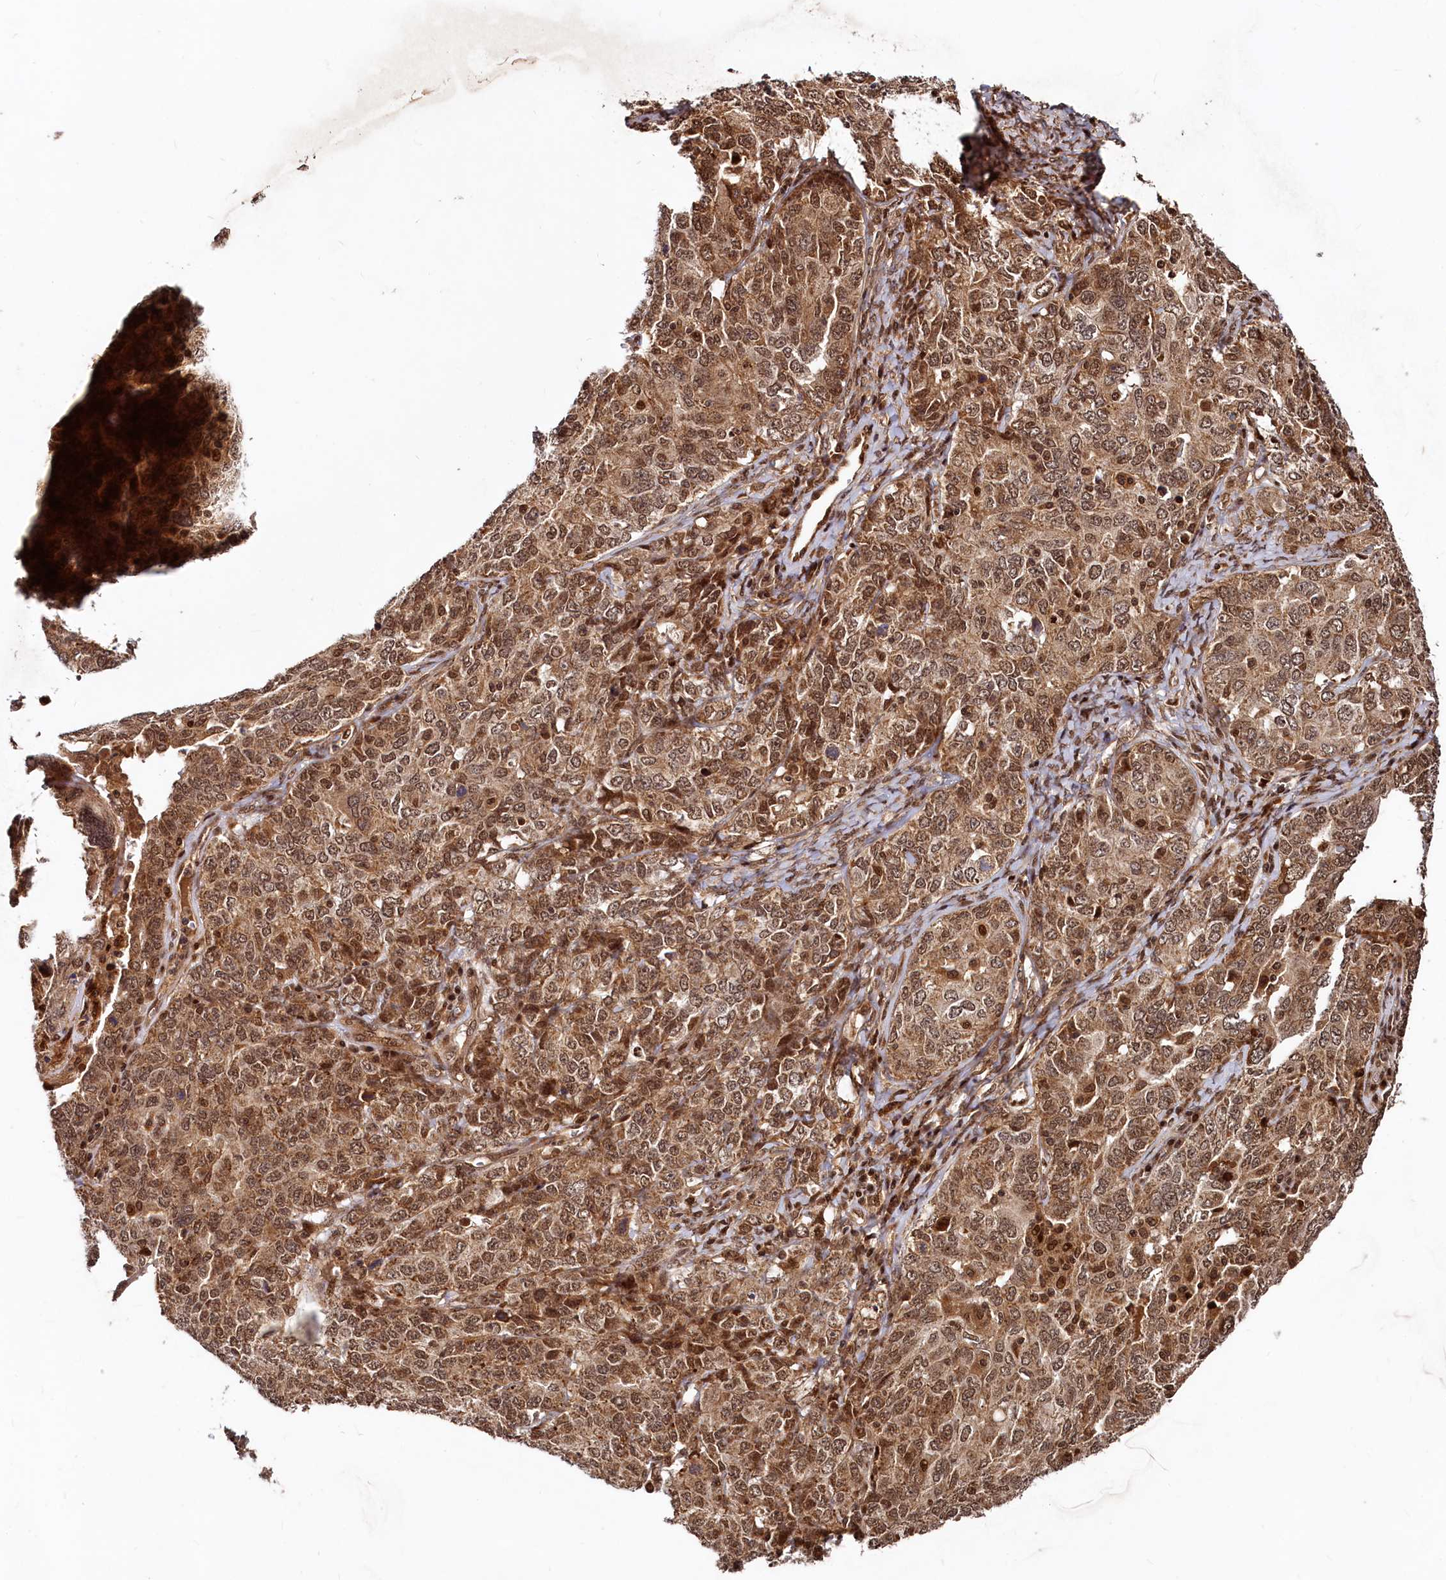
{"staining": {"intensity": "moderate", "quantity": ">75%", "location": "cytoplasmic/membranous,nuclear"}, "tissue": "ovarian cancer", "cell_type": "Tumor cells", "image_type": "cancer", "snomed": [{"axis": "morphology", "description": "Carcinoma, endometroid"}, {"axis": "topography", "description": "Ovary"}], "caption": "Ovarian cancer stained with DAB immunohistochemistry (IHC) demonstrates medium levels of moderate cytoplasmic/membranous and nuclear staining in about >75% of tumor cells. The staining was performed using DAB to visualize the protein expression in brown, while the nuclei were stained in blue with hematoxylin (Magnification: 20x).", "gene": "TRIM23", "patient": {"sex": "female", "age": 62}}